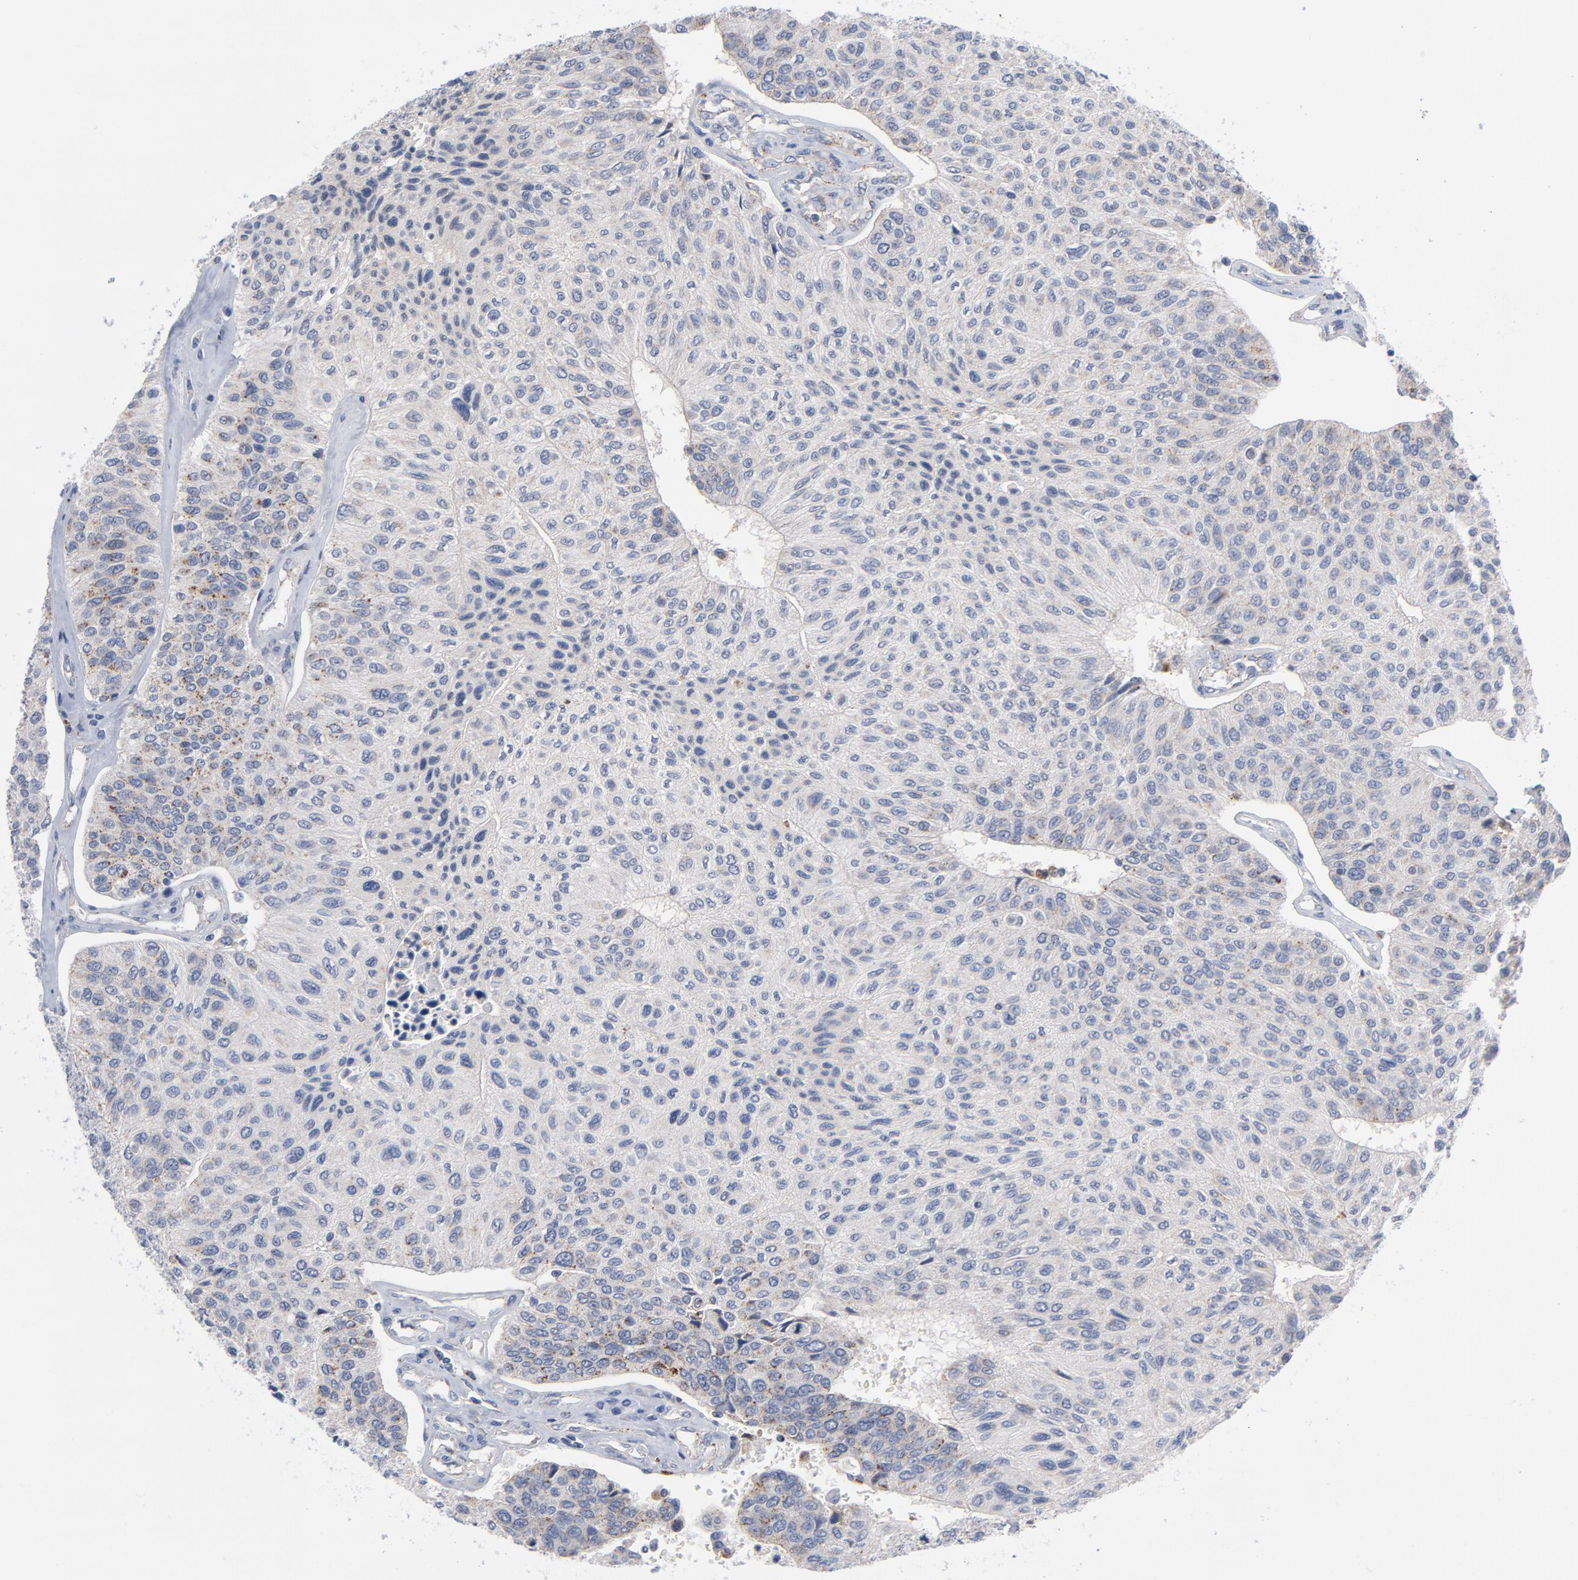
{"staining": {"intensity": "weak", "quantity": "25%-75%", "location": "cytoplasmic/membranous"}, "tissue": "urothelial cancer", "cell_type": "Tumor cells", "image_type": "cancer", "snomed": [{"axis": "morphology", "description": "Urothelial carcinoma, High grade"}, {"axis": "topography", "description": "Urinary bladder"}], "caption": "Immunohistochemical staining of human urothelial carcinoma (high-grade) exhibits low levels of weak cytoplasmic/membranous expression in about 25%-75% of tumor cells. (DAB (3,3'-diaminobenzidine) IHC with brightfield microscopy, high magnification).", "gene": "AKT2", "patient": {"sex": "male", "age": 66}}